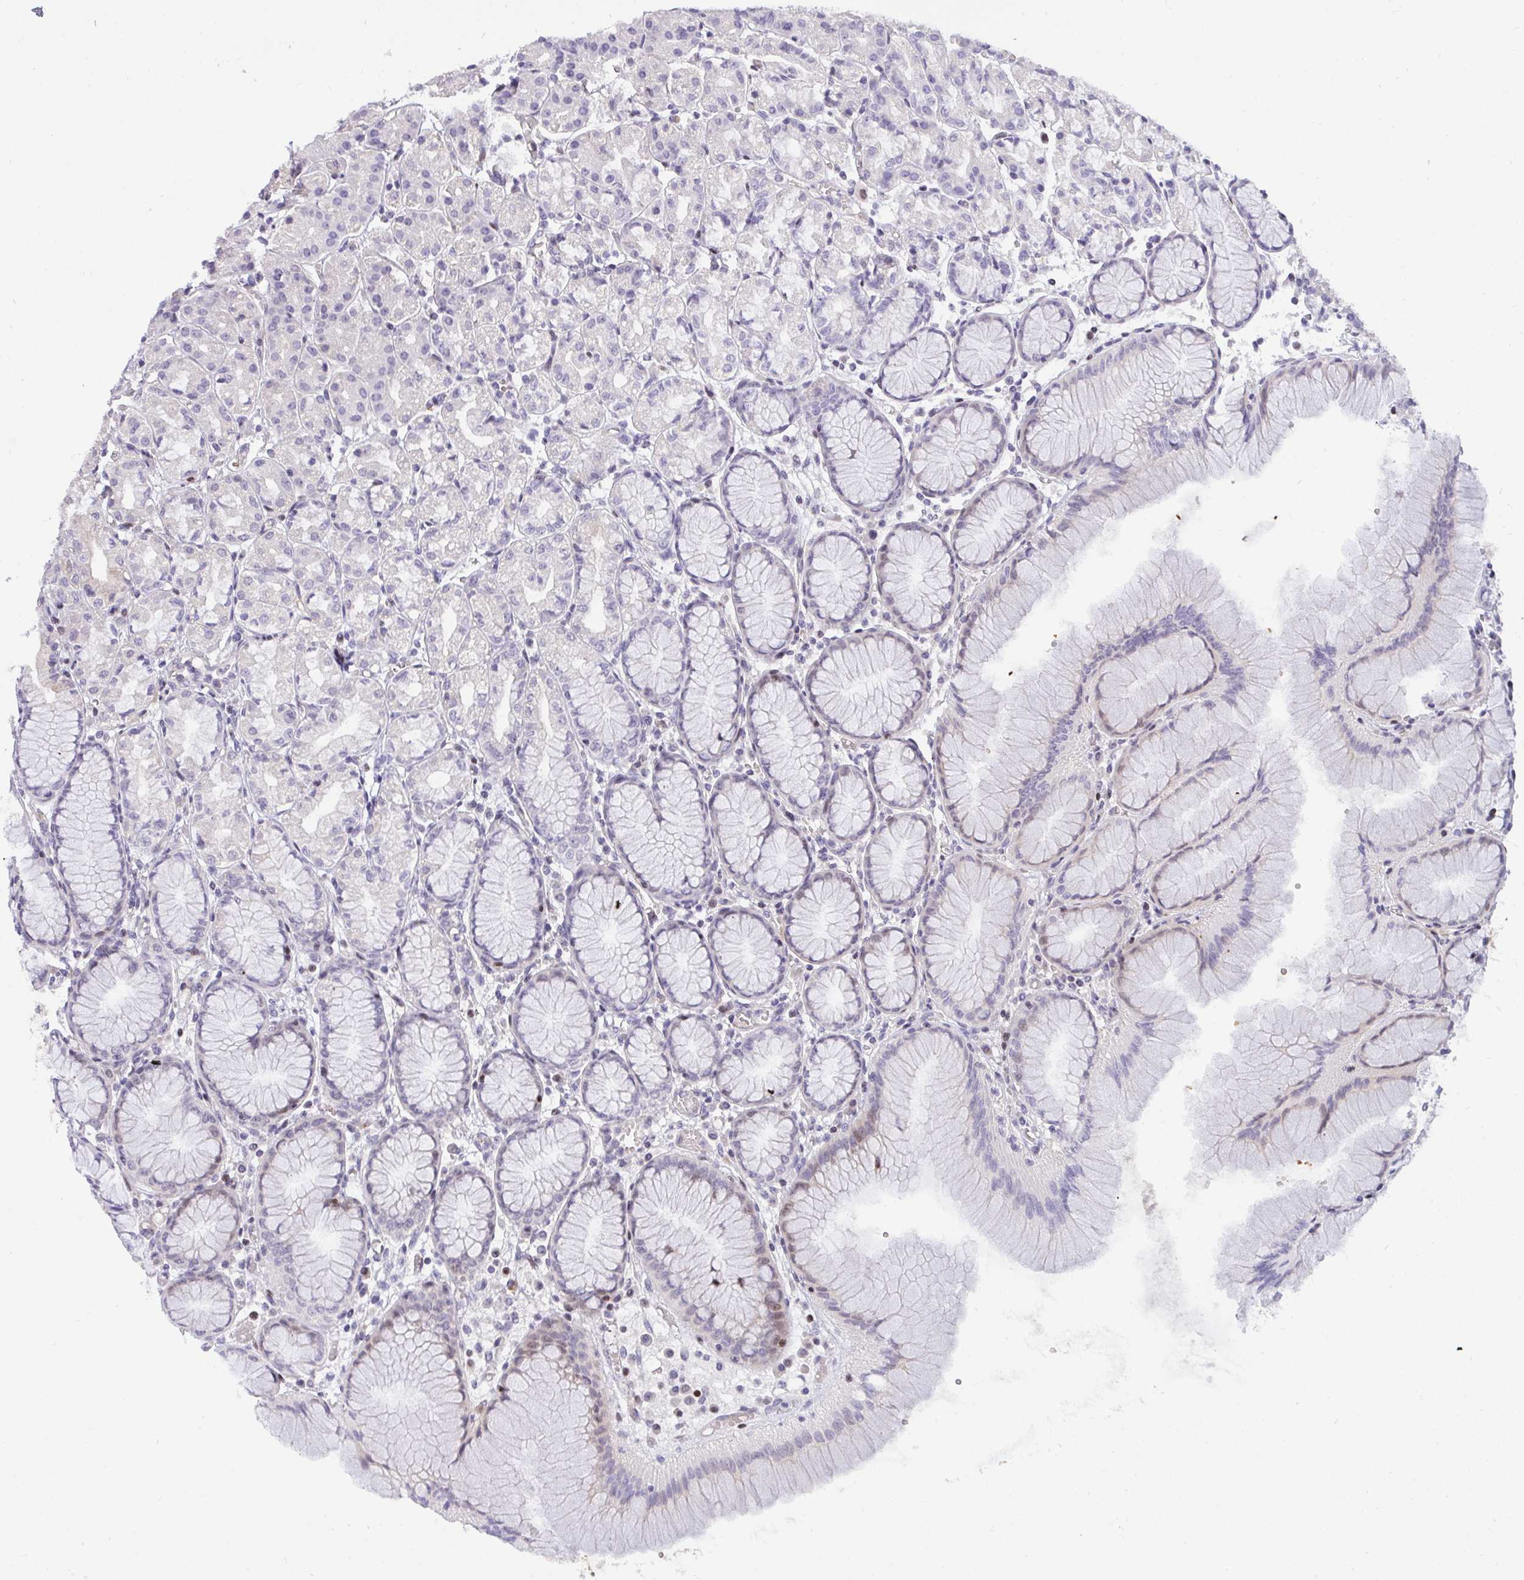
{"staining": {"intensity": "weak", "quantity": "<25%", "location": "nuclear"}, "tissue": "stomach", "cell_type": "Glandular cells", "image_type": "normal", "snomed": [{"axis": "morphology", "description": "Normal tissue, NOS"}, {"axis": "topography", "description": "Stomach"}], "caption": "This is an immunohistochemistry image of benign human stomach. There is no positivity in glandular cells.", "gene": "PLPPR3", "patient": {"sex": "female", "age": 57}}